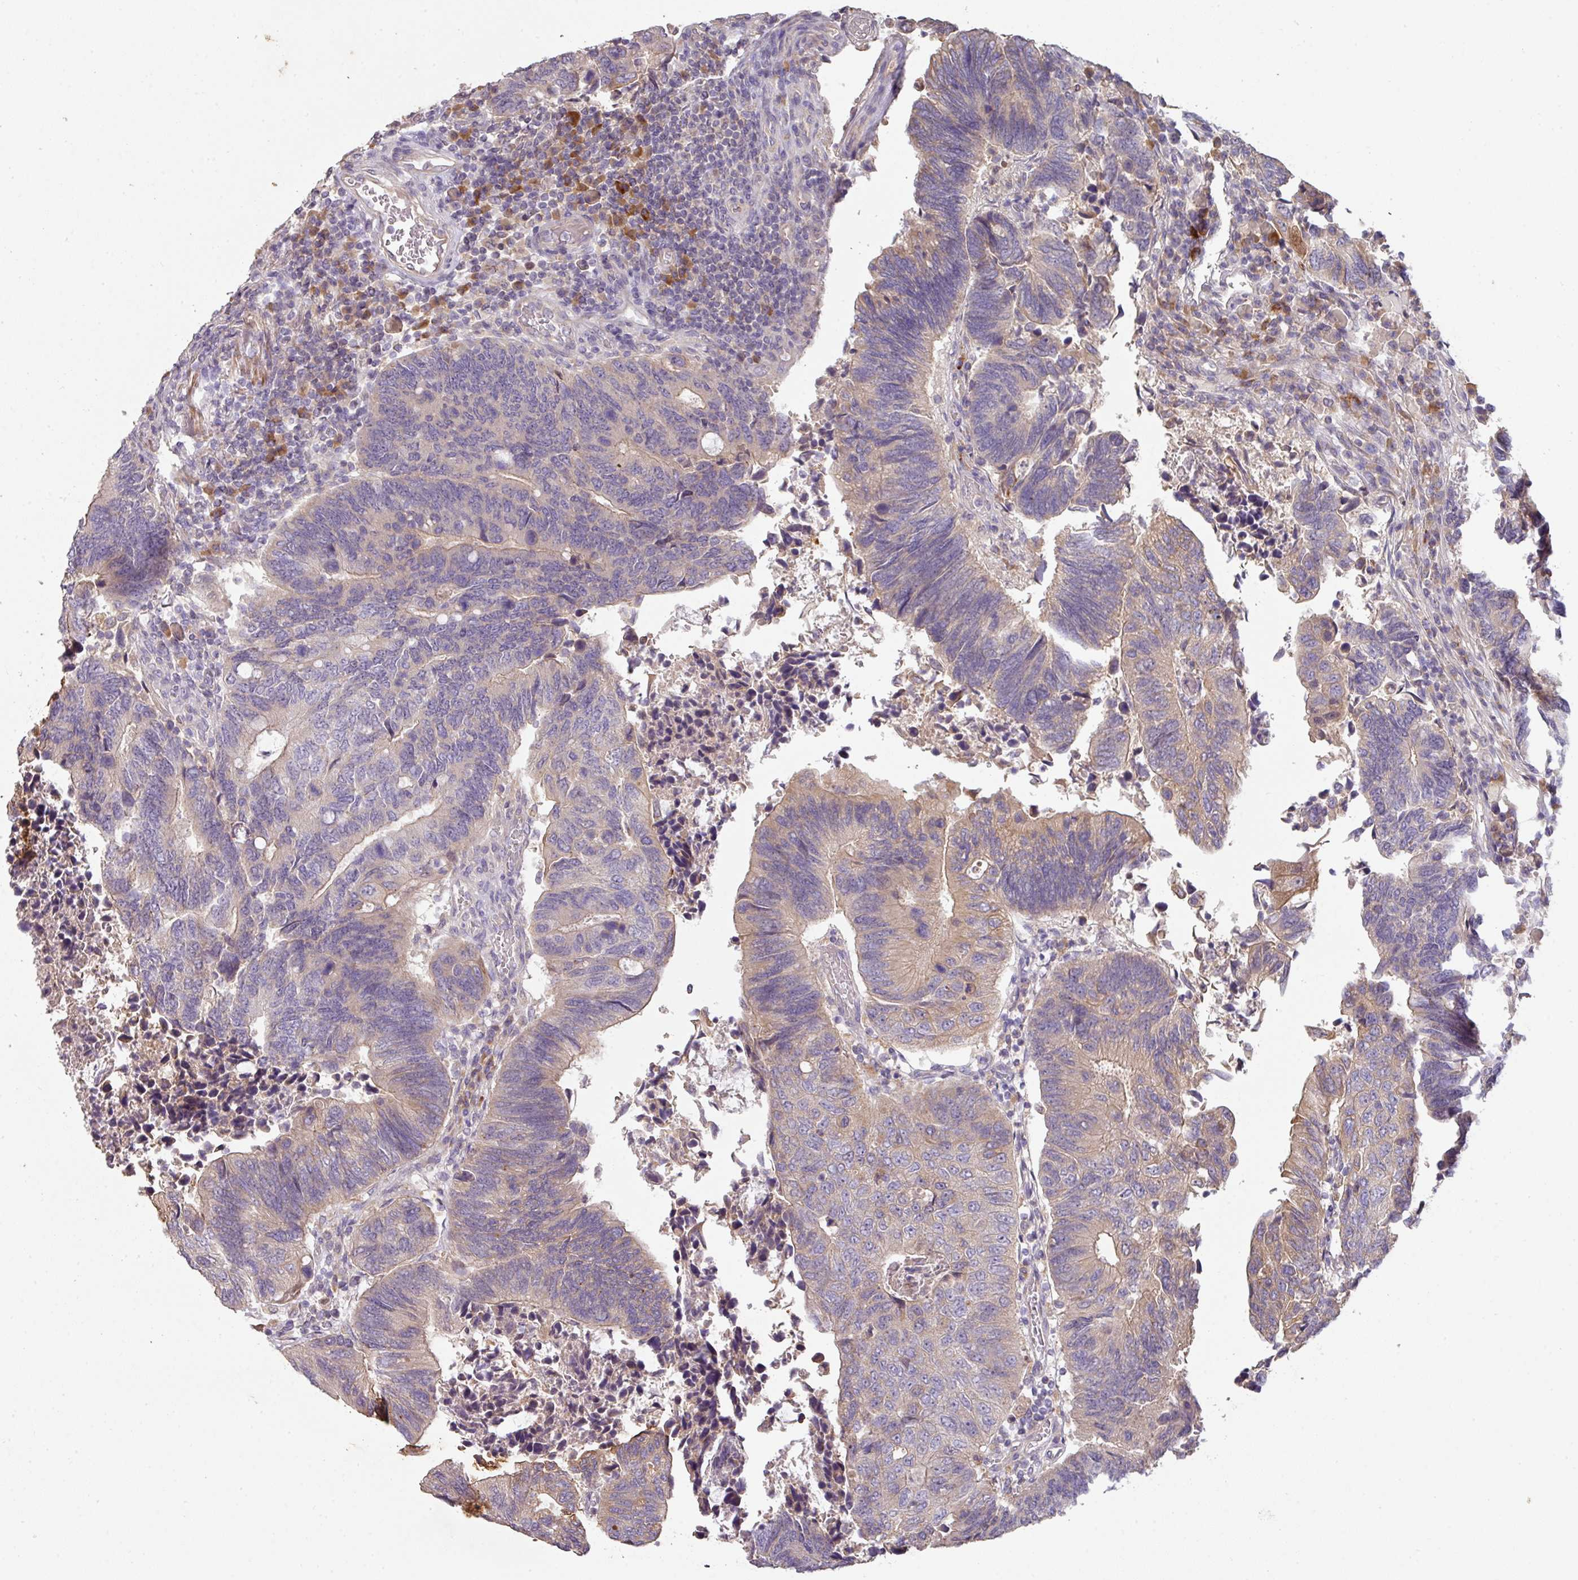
{"staining": {"intensity": "weak", "quantity": "<25%", "location": "cytoplasmic/membranous"}, "tissue": "colorectal cancer", "cell_type": "Tumor cells", "image_type": "cancer", "snomed": [{"axis": "morphology", "description": "Adenocarcinoma, NOS"}, {"axis": "topography", "description": "Colon"}], "caption": "Adenocarcinoma (colorectal) was stained to show a protein in brown. There is no significant staining in tumor cells. The staining is performed using DAB (3,3'-diaminobenzidine) brown chromogen with nuclei counter-stained in using hematoxylin.", "gene": "ZNF266", "patient": {"sex": "male", "age": 87}}